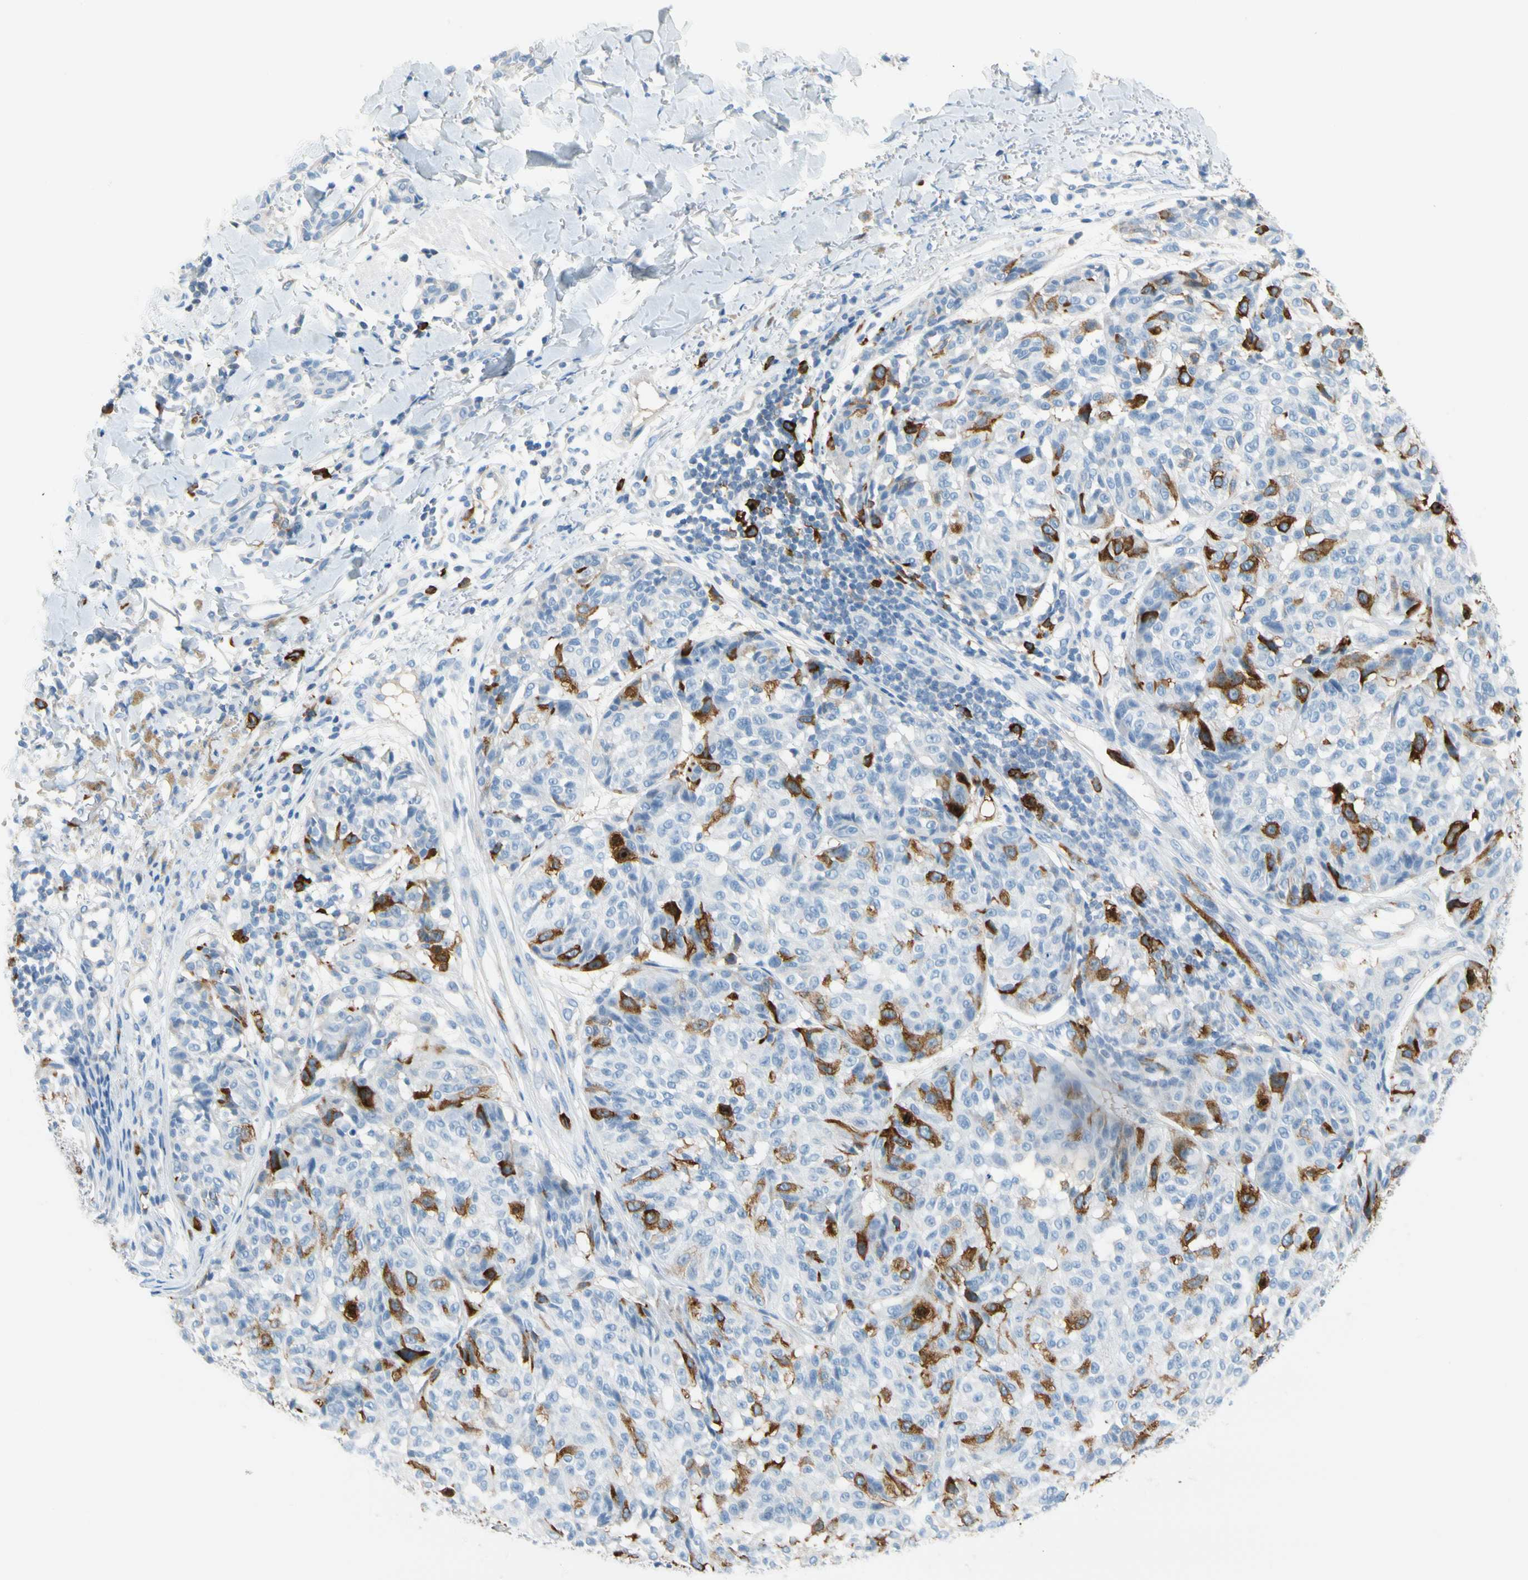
{"staining": {"intensity": "moderate", "quantity": "25%-75%", "location": "cytoplasmic/membranous"}, "tissue": "melanoma", "cell_type": "Tumor cells", "image_type": "cancer", "snomed": [{"axis": "morphology", "description": "Malignant melanoma, NOS"}, {"axis": "topography", "description": "Skin"}], "caption": "An image of human melanoma stained for a protein demonstrates moderate cytoplasmic/membranous brown staining in tumor cells.", "gene": "TACC3", "patient": {"sex": "female", "age": 46}}